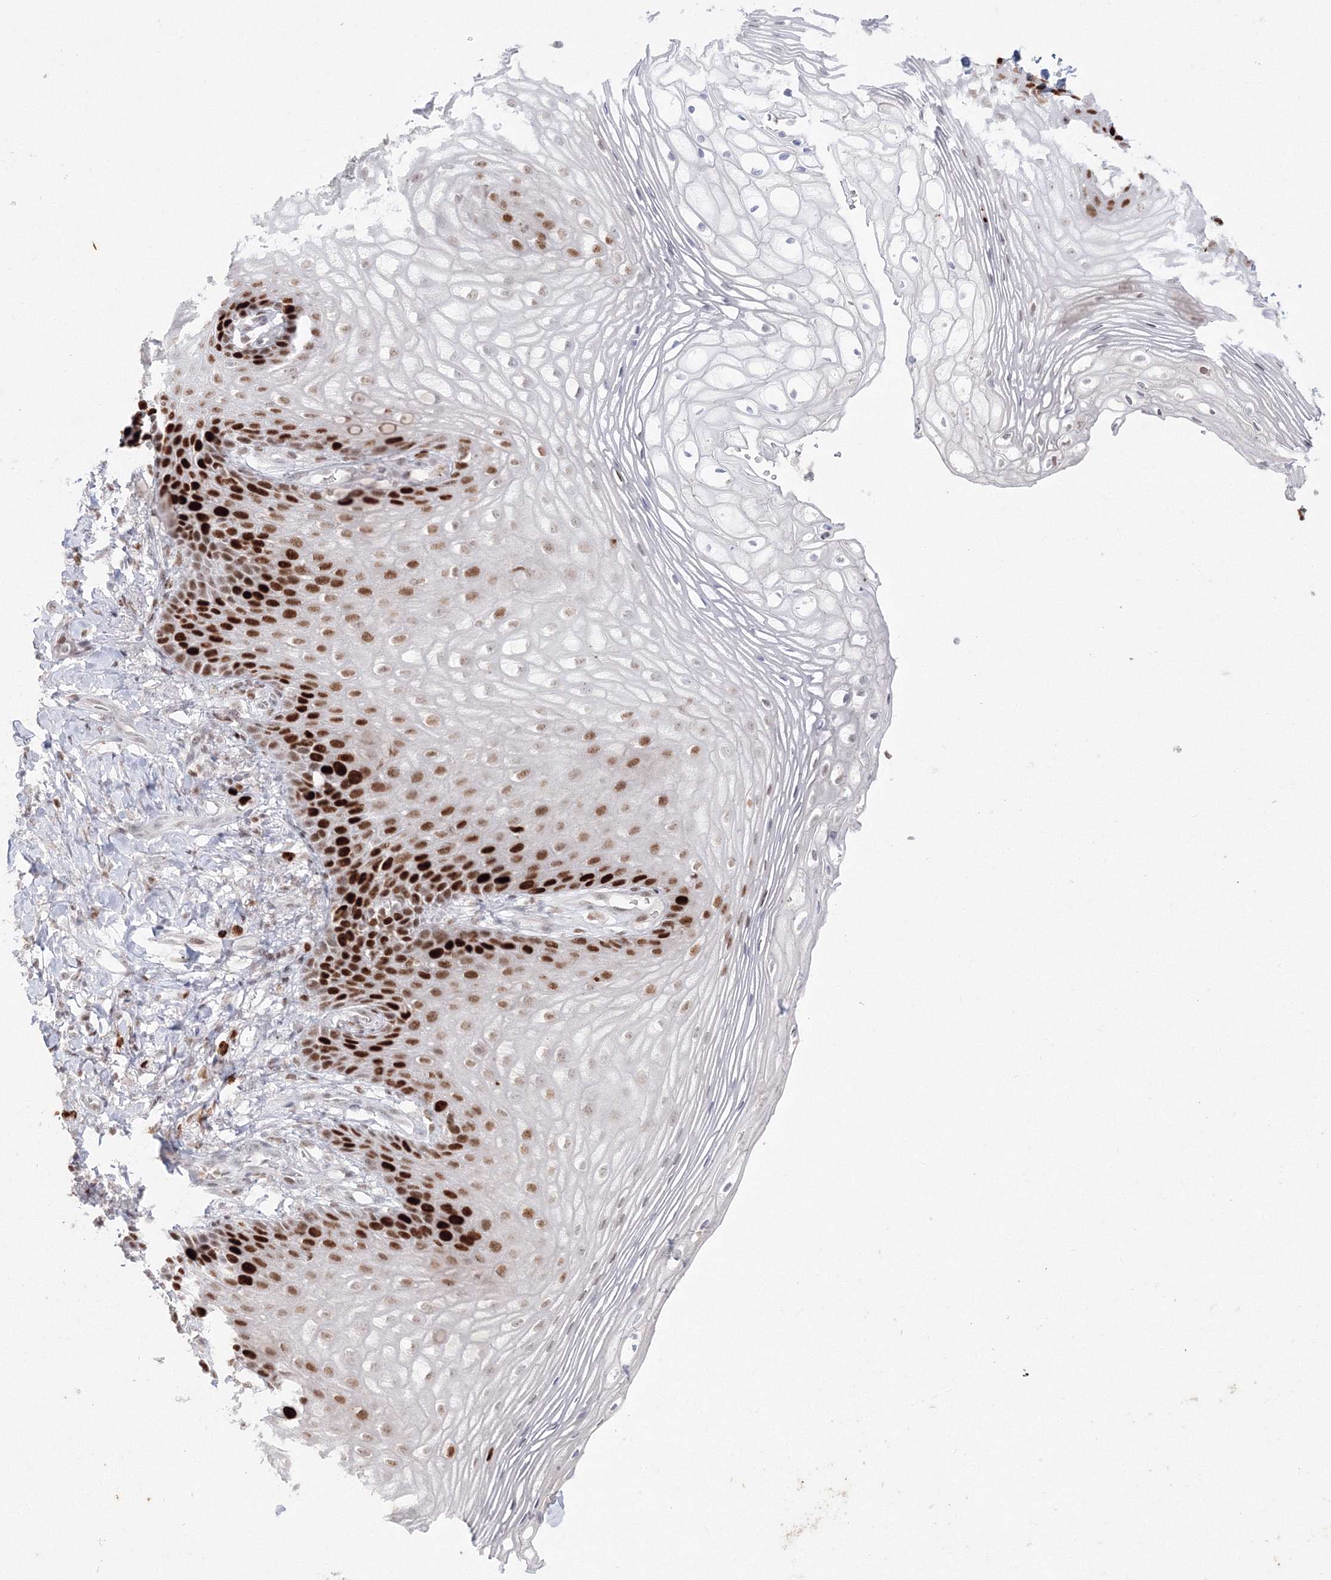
{"staining": {"intensity": "strong", "quantity": "25%-75%", "location": "nuclear"}, "tissue": "vagina", "cell_type": "Squamous epithelial cells", "image_type": "normal", "snomed": [{"axis": "morphology", "description": "Normal tissue, NOS"}, {"axis": "topography", "description": "Vagina"}], "caption": "Immunohistochemical staining of benign human vagina demonstrates high levels of strong nuclear staining in approximately 25%-75% of squamous epithelial cells. (DAB (3,3'-diaminobenzidine) IHC with brightfield microscopy, high magnification).", "gene": "LIG1", "patient": {"sex": "female", "age": 60}}